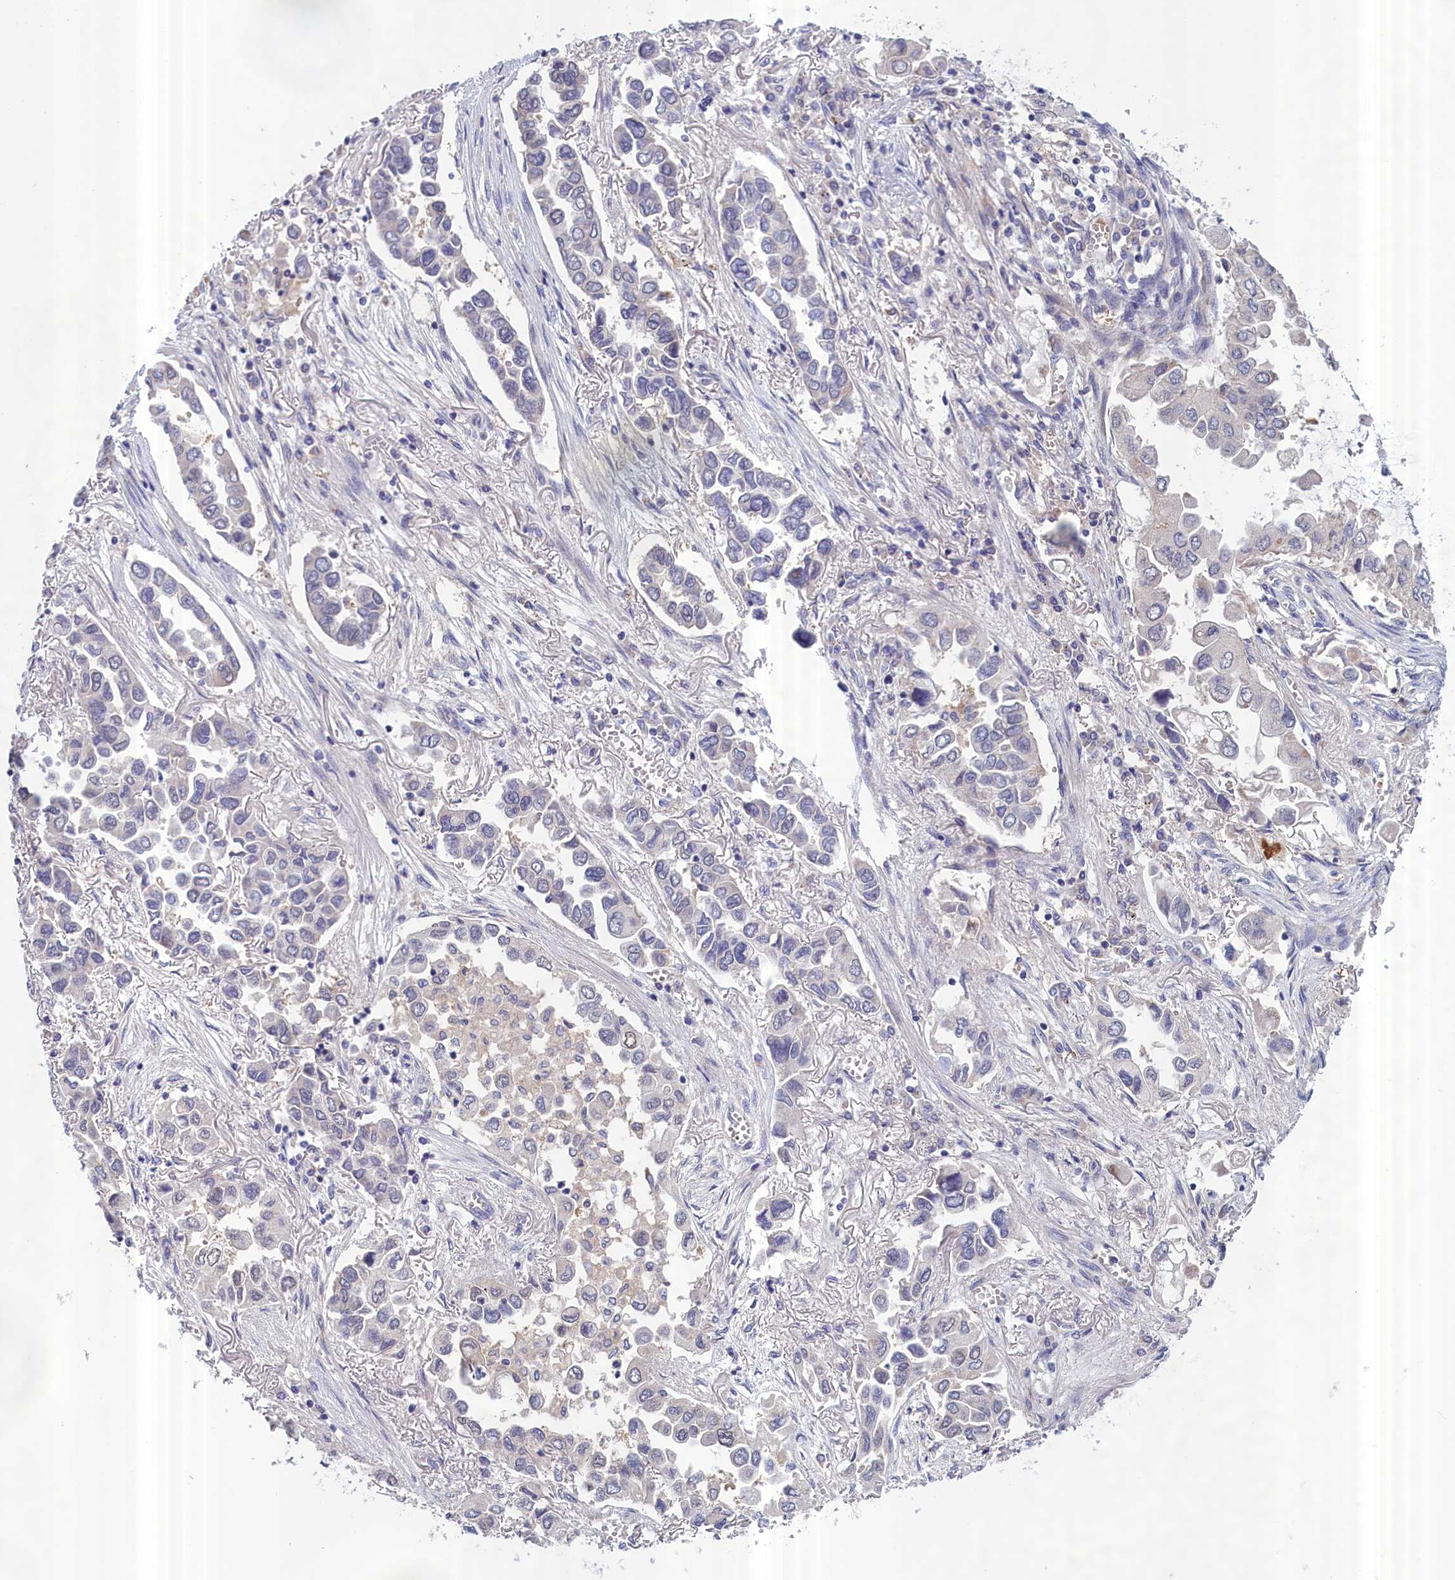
{"staining": {"intensity": "negative", "quantity": "none", "location": "none"}, "tissue": "lung cancer", "cell_type": "Tumor cells", "image_type": "cancer", "snomed": [{"axis": "morphology", "description": "Adenocarcinoma, NOS"}, {"axis": "topography", "description": "Lung"}], "caption": "This is an immunohistochemistry histopathology image of human adenocarcinoma (lung). There is no staining in tumor cells.", "gene": "IGFALS", "patient": {"sex": "female", "age": 76}}